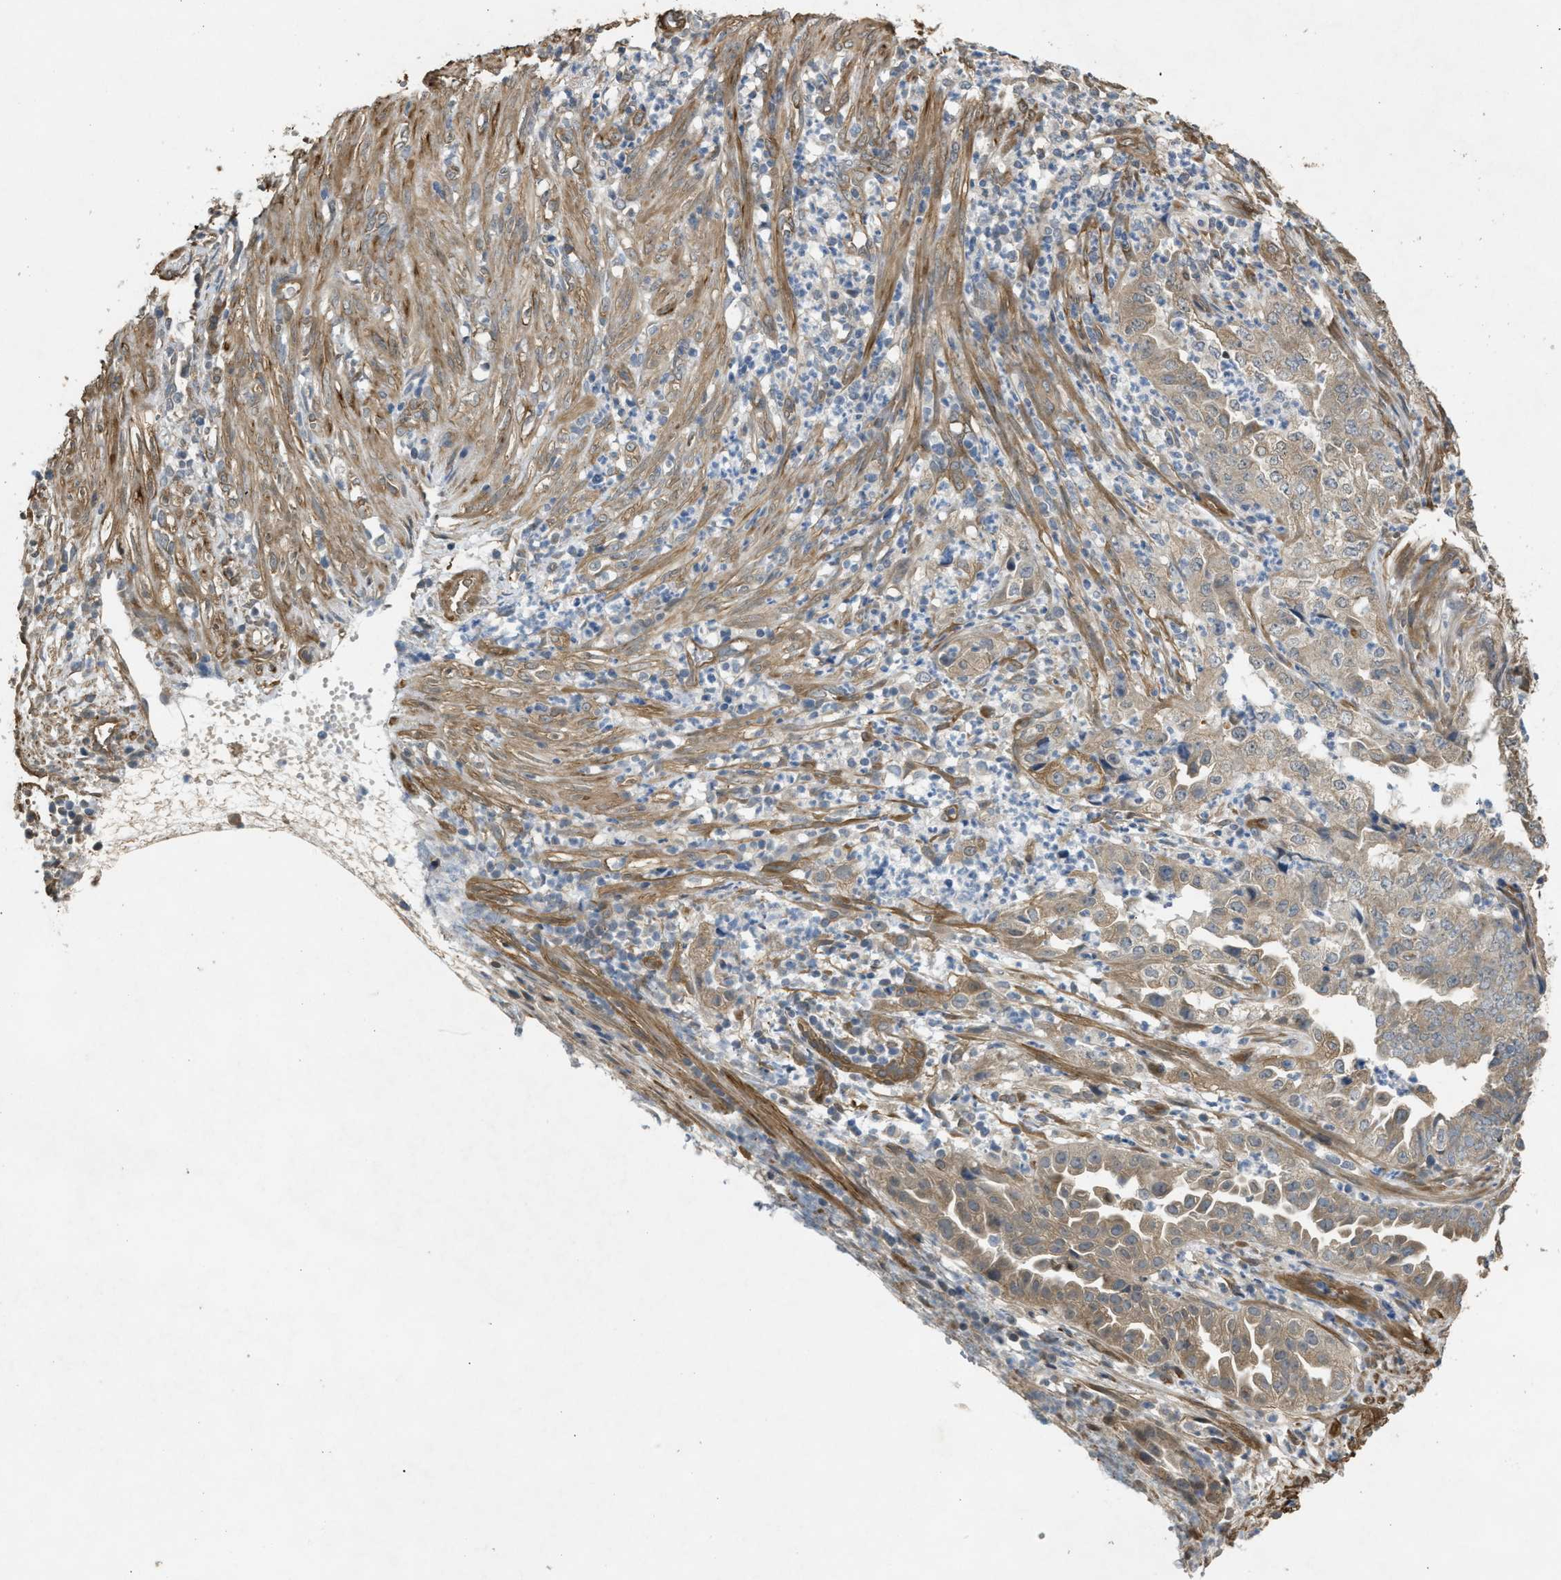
{"staining": {"intensity": "weak", "quantity": ">75%", "location": "cytoplasmic/membranous"}, "tissue": "endometrial cancer", "cell_type": "Tumor cells", "image_type": "cancer", "snomed": [{"axis": "morphology", "description": "Adenocarcinoma, NOS"}, {"axis": "topography", "description": "Endometrium"}], "caption": "Protein expression analysis of human endometrial cancer reveals weak cytoplasmic/membranous staining in approximately >75% of tumor cells. The protein is shown in brown color, while the nuclei are stained blue.", "gene": "BAG3", "patient": {"sex": "female", "age": 51}}